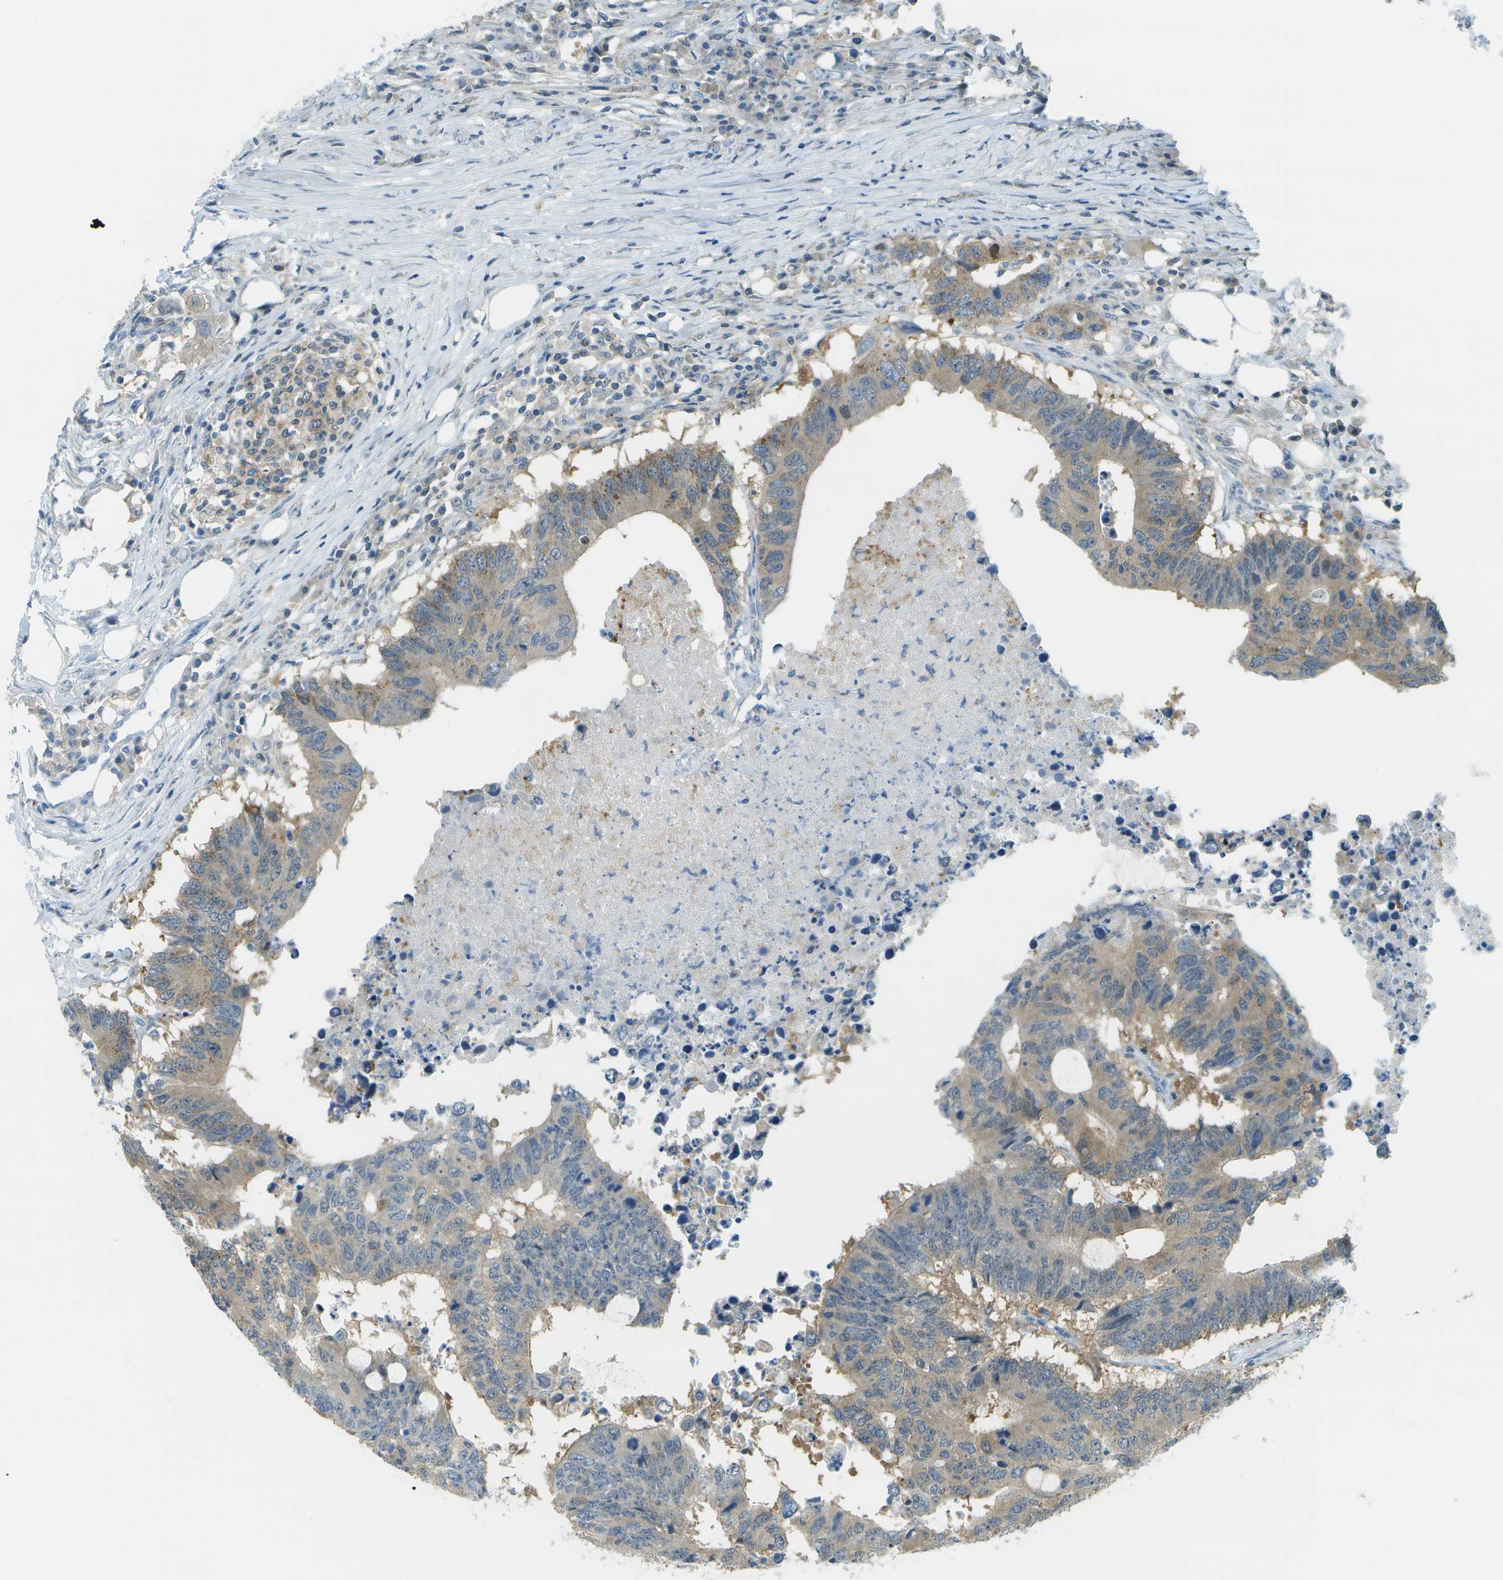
{"staining": {"intensity": "weak", "quantity": "25%-75%", "location": "cytoplasmic/membranous"}, "tissue": "colorectal cancer", "cell_type": "Tumor cells", "image_type": "cancer", "snomed": [{"axis": "morphology", "description": "Adenocarcinoma, NOS"}, {"axis": "topography", "description": "Colon"}], "caption": "Adenocarcinoma (colorectal) was stained to show a protein in brown. There is low levels of weak cytoplasmic/membranous expression in approximately 25%-75% of tumor cells.", "gene": "CDH23", "patient": {"sex": "male", "age": 71}}